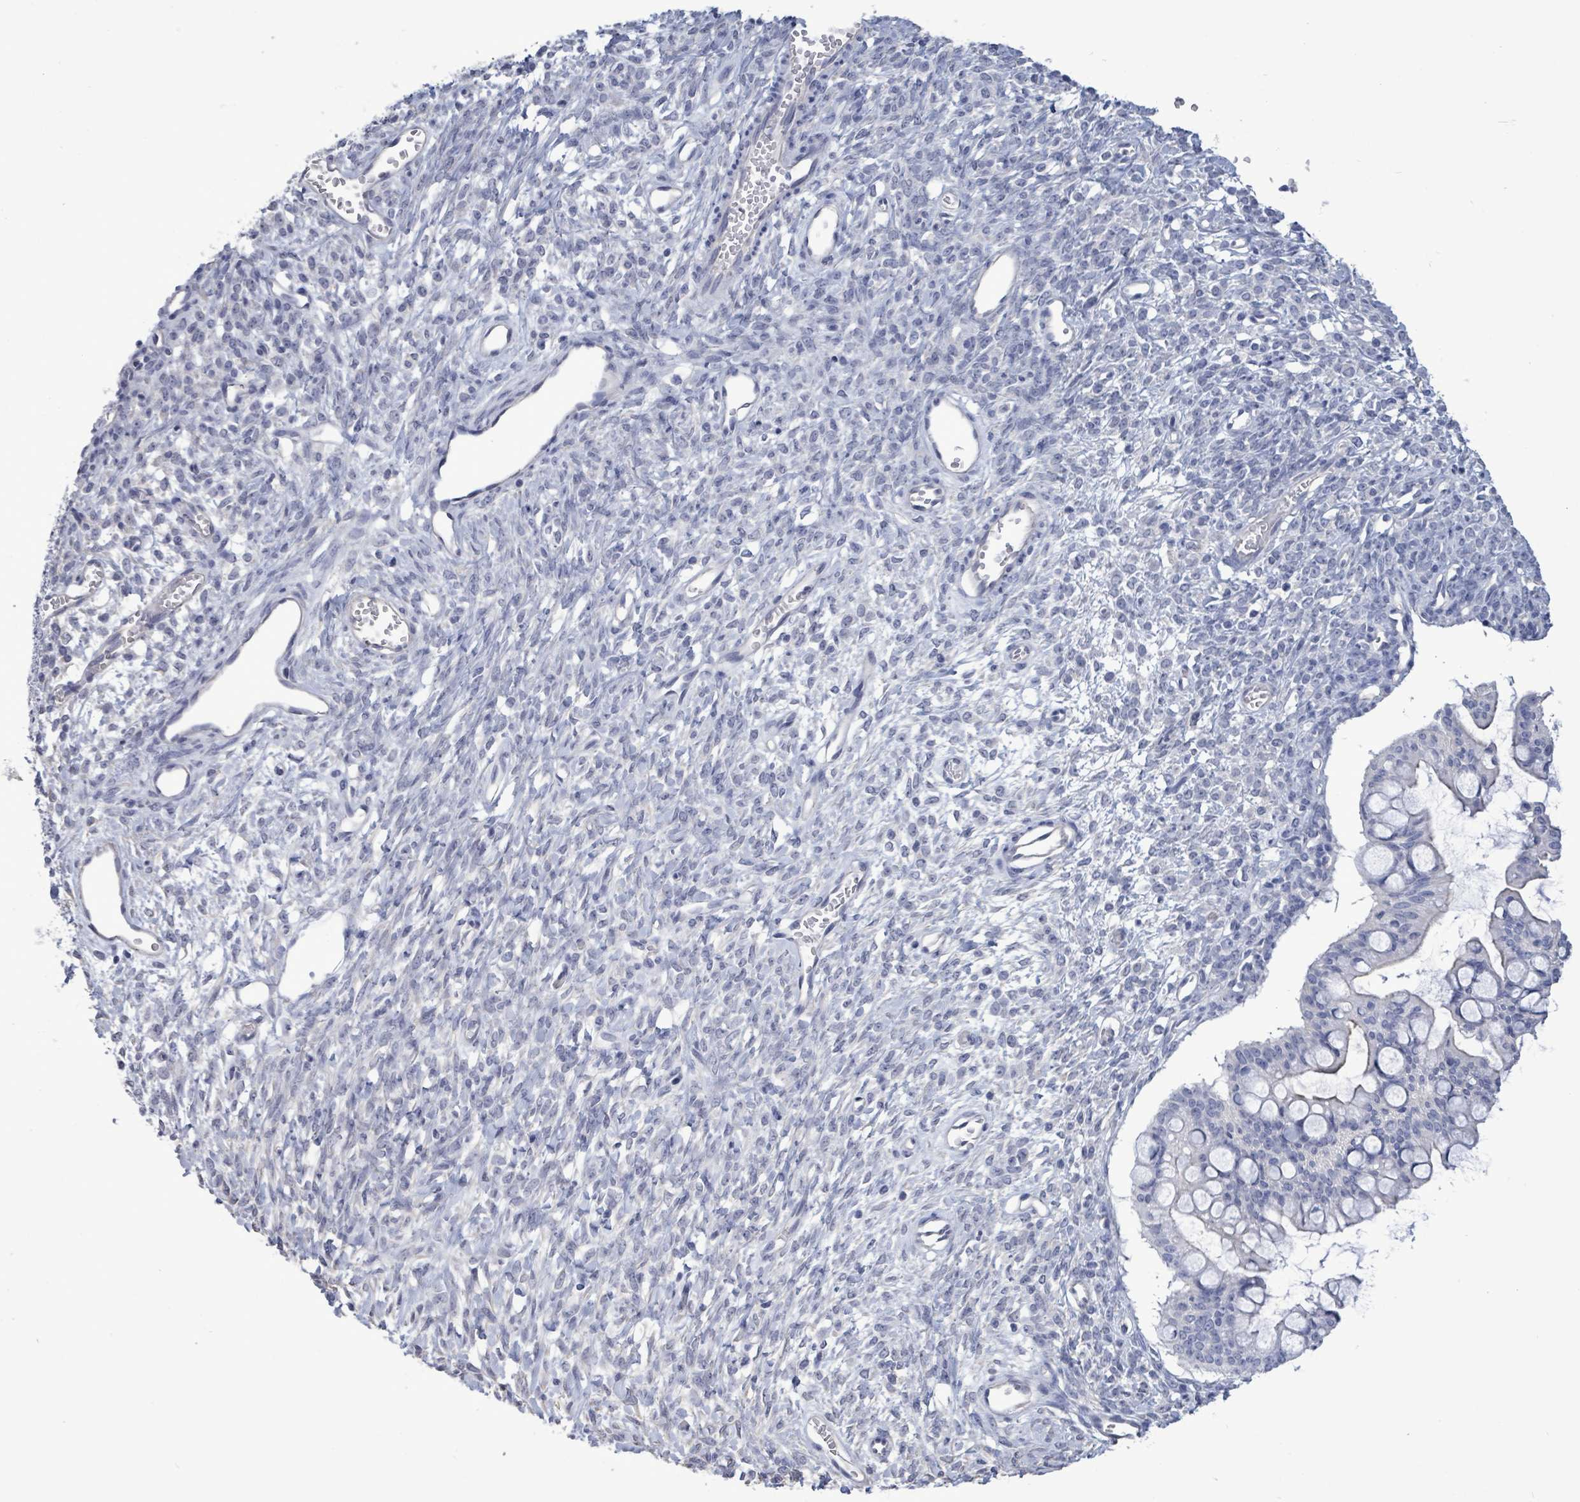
{"staining": {"intensity": "negative", "quantity": "none", "location": "none"}, "tissue": "ovarian cancer", "cell_type": "Tumor cells", "image_type": "cancer", "snomed": [{"axis": "morphology", "description": "Cystadenocarcinoma, mucinous, NOS"}, {"axis": "topography", "description": "Ovary"}], "caption": "There is no significant positivity in tumor cells of ovarian cancer.", "gene": "CT45A5", "patient": {"sex": "female", "age": 73}}